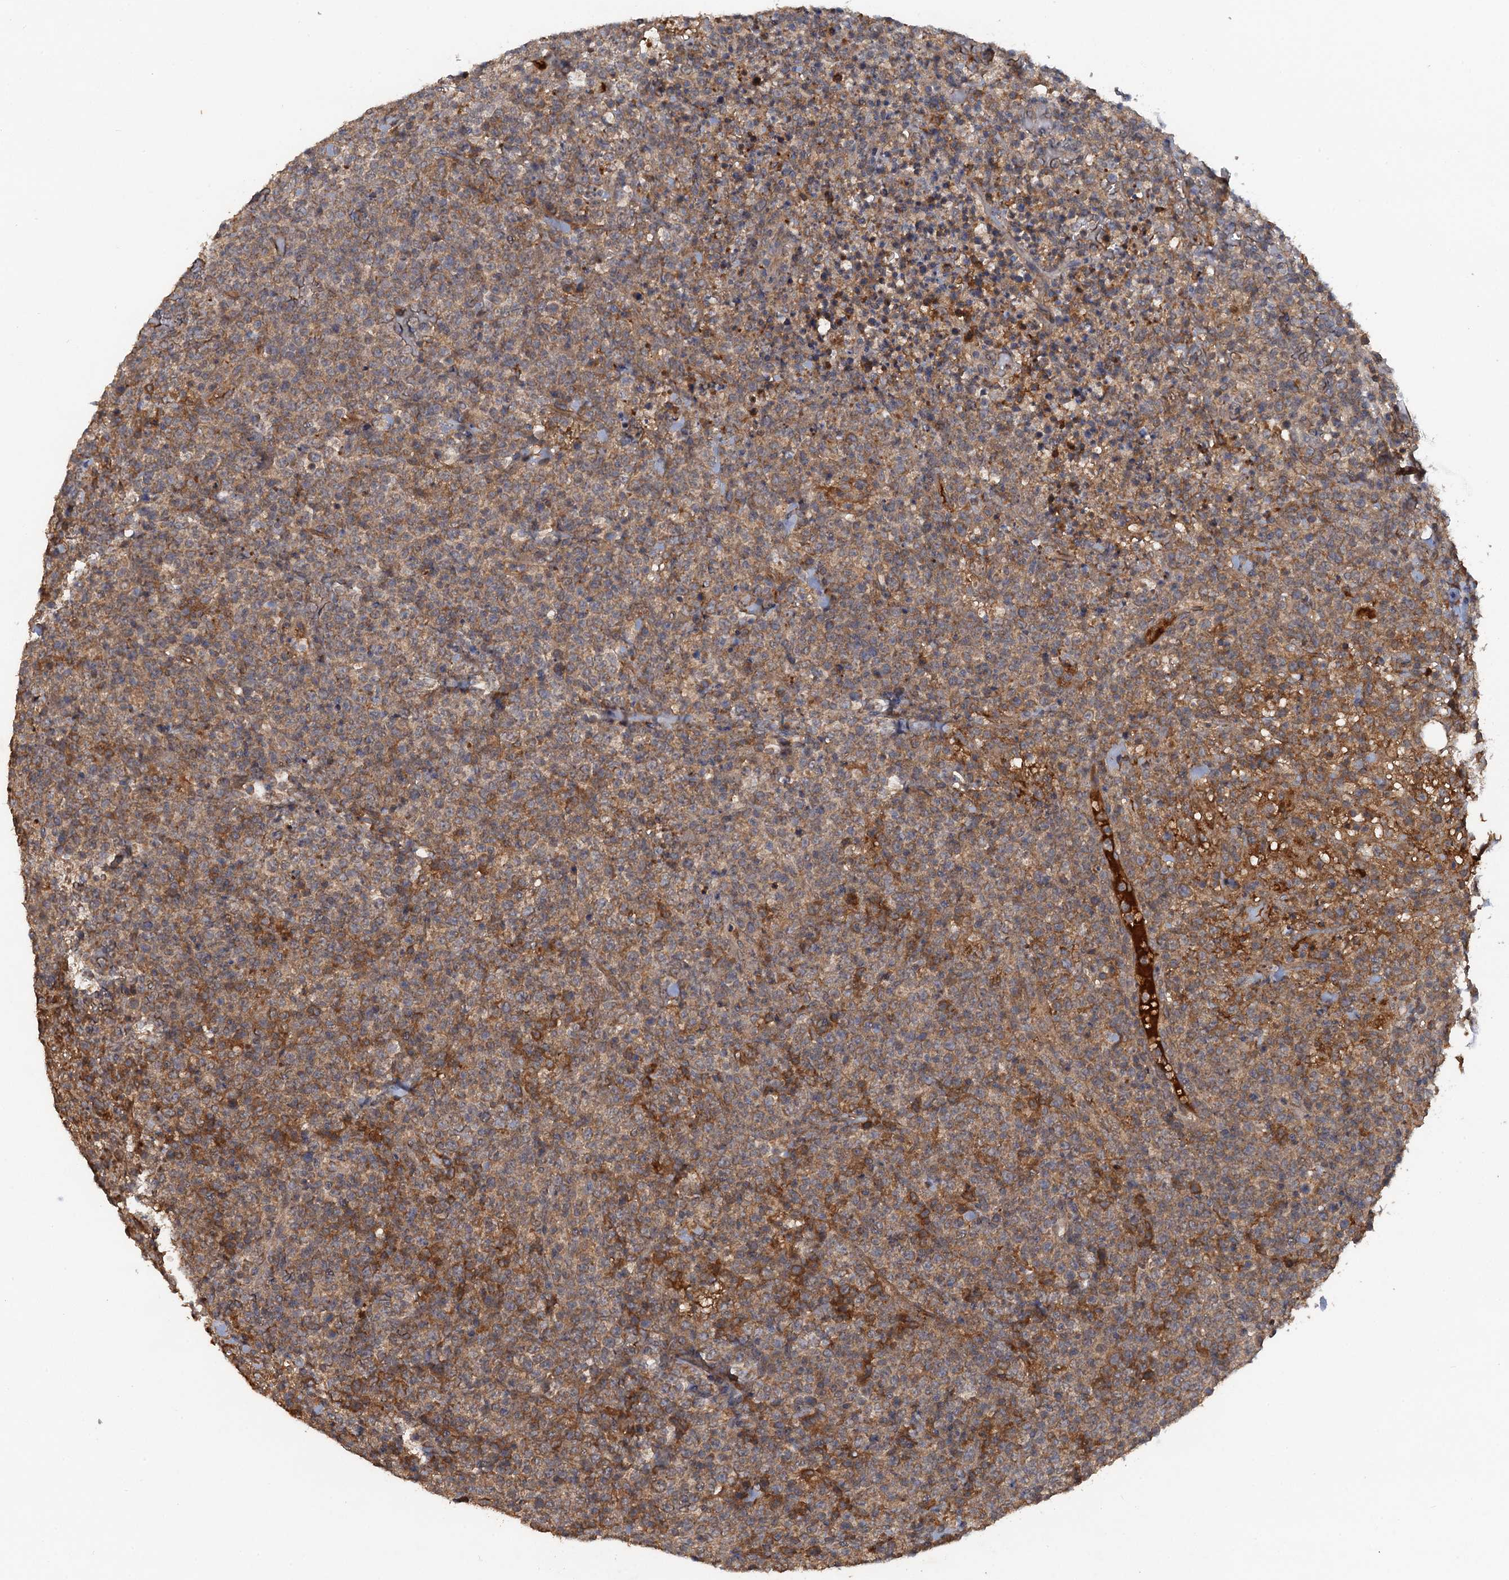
{"staining": {"intensity": "moderate", "quantity": ">75%", "location": "cytoplasmic/membranous"}, "tissue": "lymphoma", "cell_type": "Tumor cells", "image_type": "cancer", "snomed": [{"axis": "morphology", "description": "Malignant lymphoma, non-Hodgkin's type, High grade"}, {"axis": "topography", "description": "Colon"}], "caption": "Immunohistochemical staining of human lymphoma reveals moderate cytoplasmic/membranous protein staining in about >75% of tumor cells.", "gene": "HAPLN3", "patient": {"sex": "female", "age": 53}}